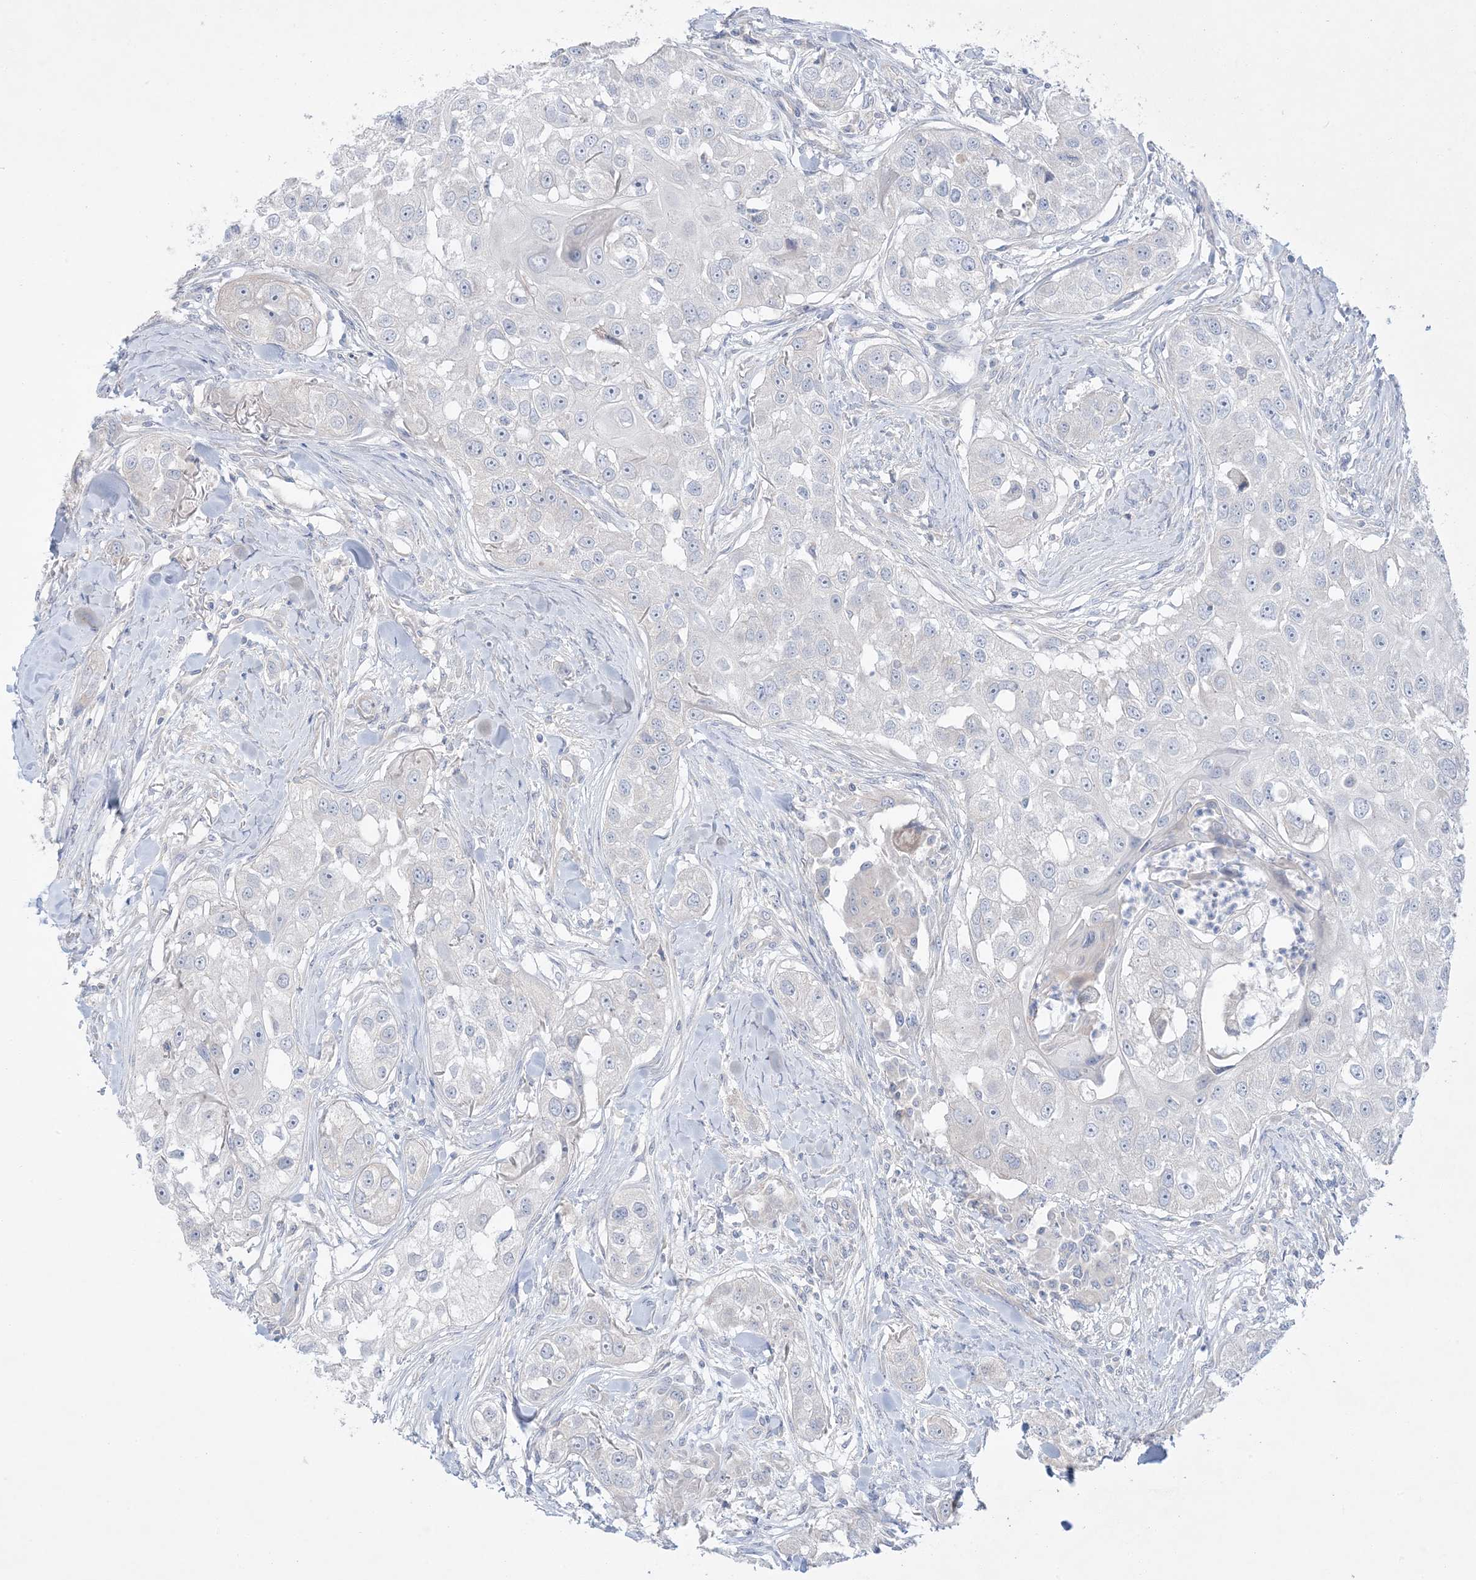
{"staining": {"intensity": "negative", "quantity": "none", "location": "none"}, "tissue": "head and neck cancer", "cell_type": "Tumor cells", "image_type": "cancer", "snomed": [{"axis": "morphology", "description": "Normal tissue, NOS"}, {"axis": "morphology", "description": "Squamous cell carcinoma, NOS"}, {"axis": "topography", "description": "Skeletal muscle"}, {"axis": "topography", "description": "Head-Neck"}], "caption": "There is no significant expression in tumor cells of squamous cell carcinoma (head and neck).", "gene": "FAM184A", "patient": {"sex": "male", "age": 51}}